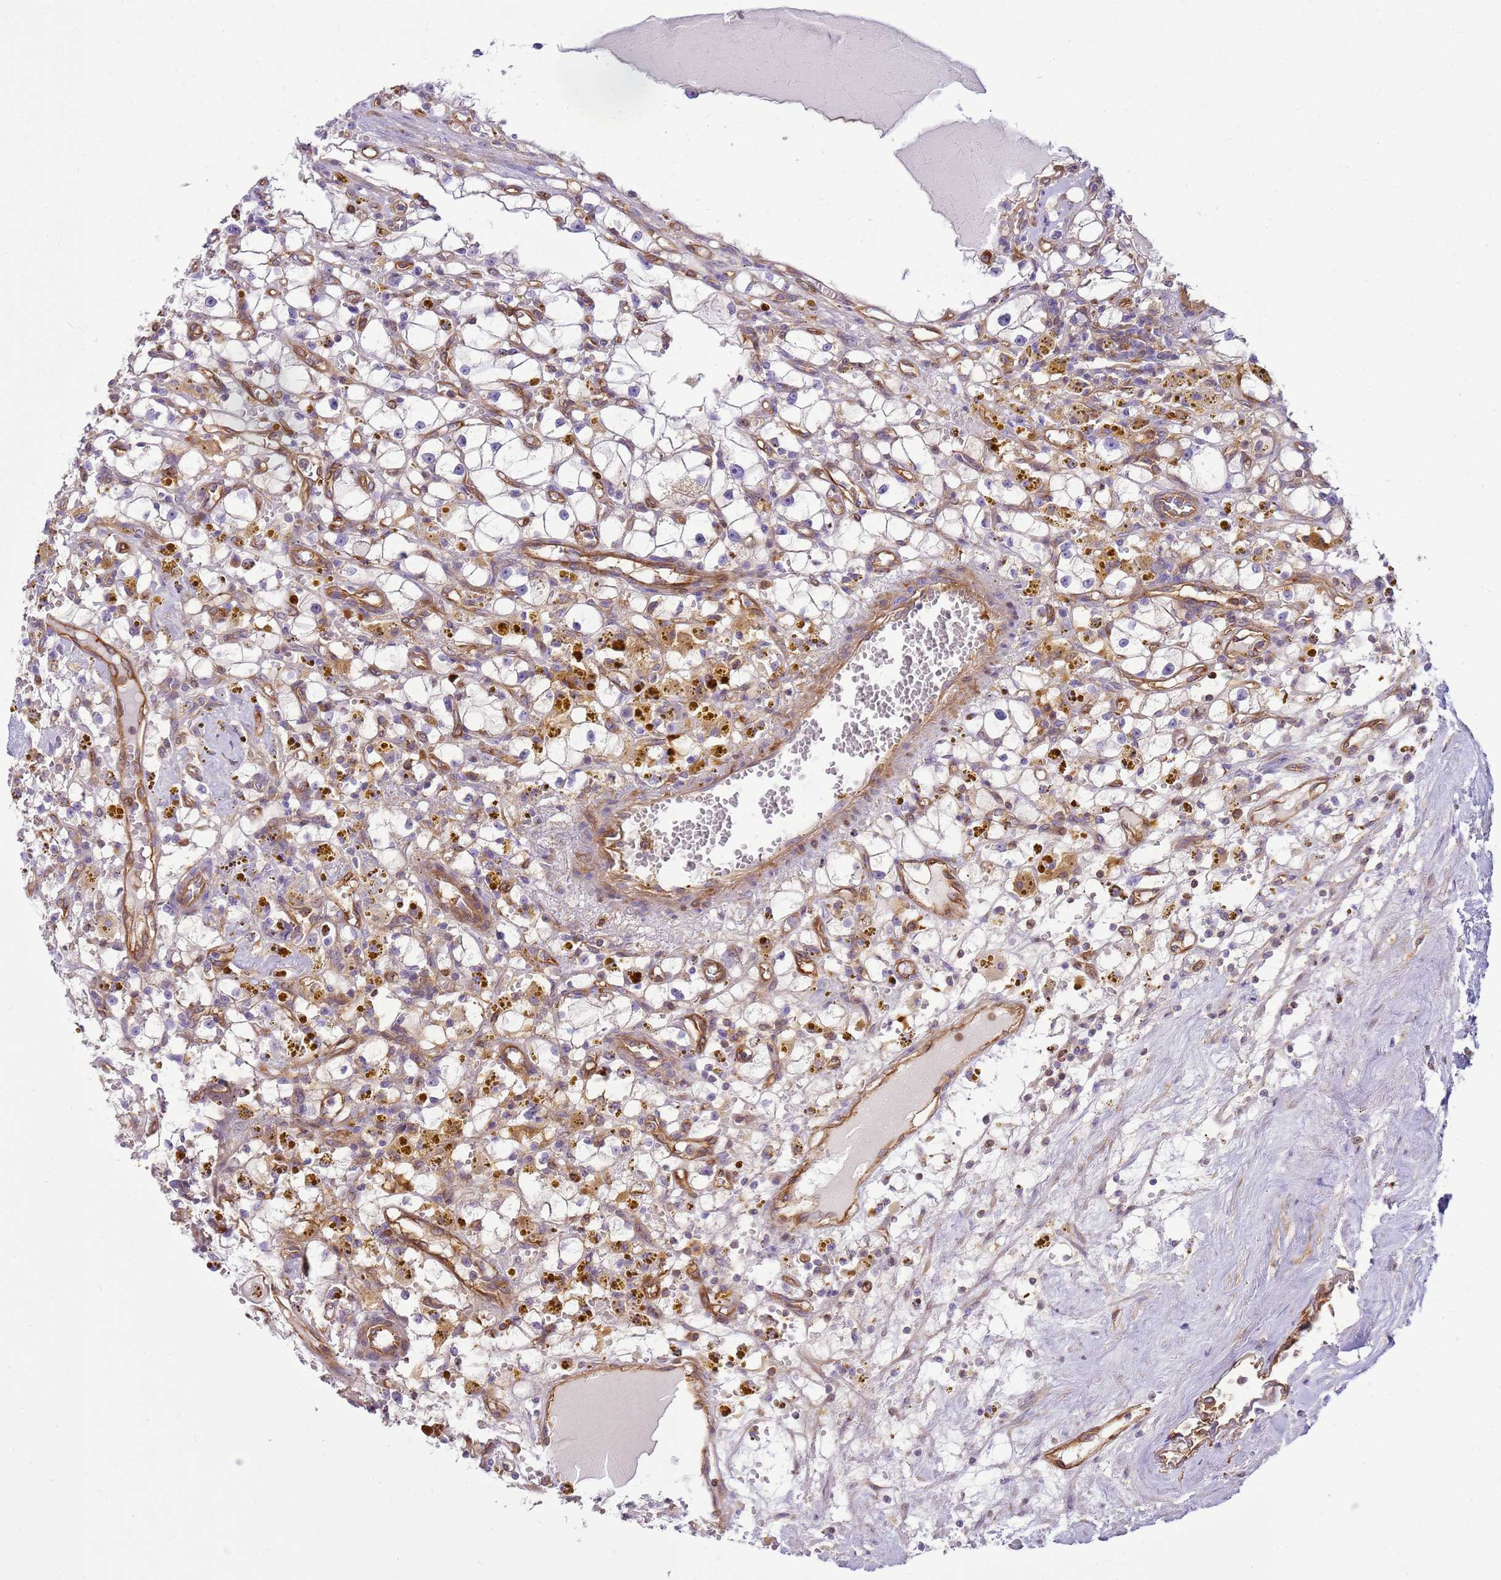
{"staining": {"intensity": "negative", "quantity": "none", "location": "none"}, "tissue": "renal cancer", "cell_type": "Tumor cells", "image_type": "cancer", "snomed": [{"axis": "morphology", "description": "Adenocarcinoma, NOS"}, {"axis": "topography", "description": "Kidney"}], "caption": "Adenocarcinoma (renal) was stained to show a protein in brown. There is no significant positivity in tumor cells.", "gene": "SNX21", "patient": {"sex": "male", "age": 56}}